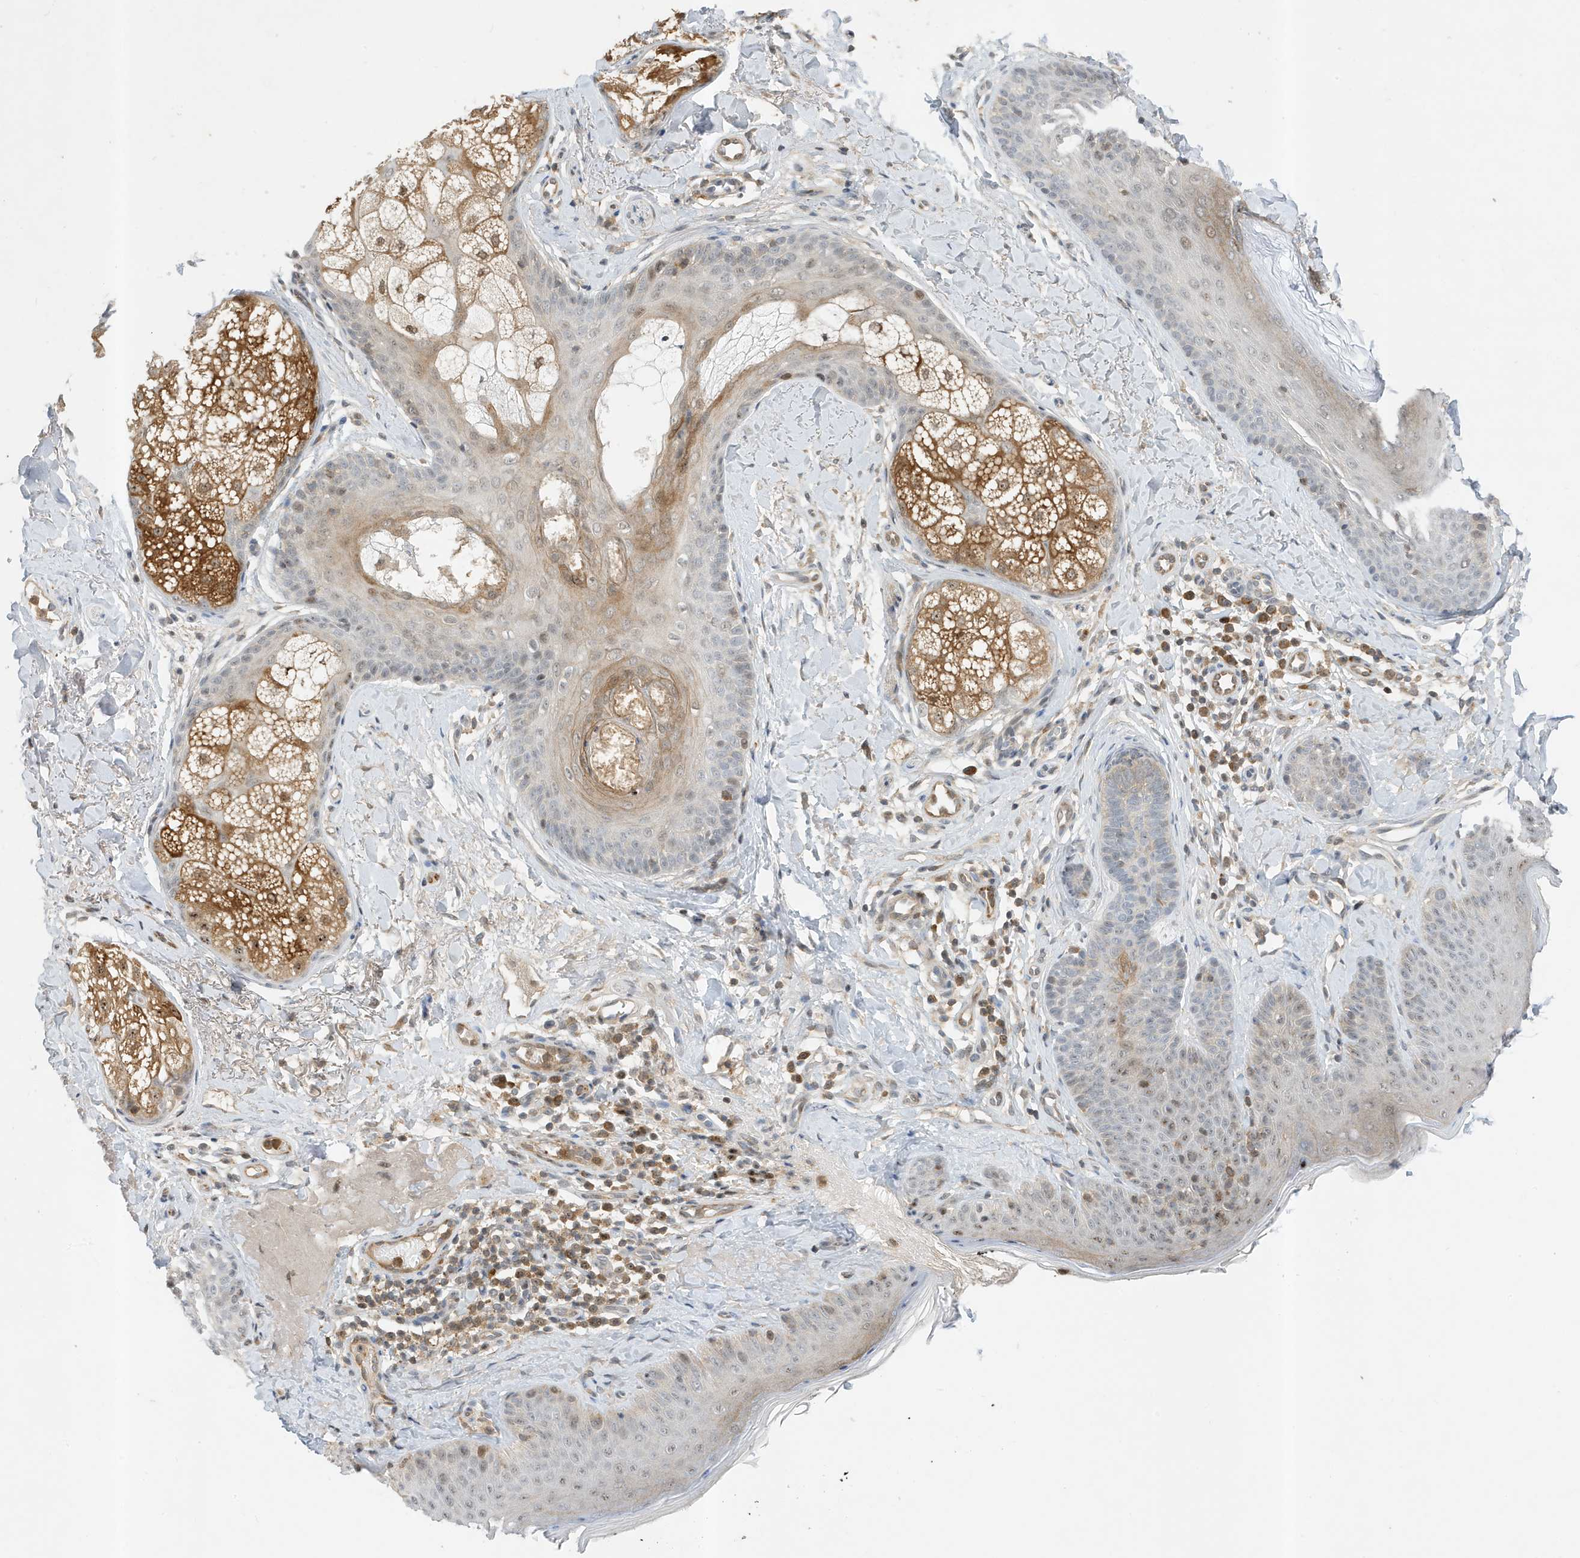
{"staining": {"intensity": "weak", "quantity": "25%-75%", "location": "cytoplasmic/membranous,nuclear"}, "tissue": "skin", "cell_type": "Fibroblasts", "image_type": "normal", "snomed": [{"axis": "morphology", "description": "Normal tissue, NOS"}, {"axis": "topography", "description": "Skin"}], "caption": "An image of skin stained for a protein shows weak cytoplasmic/membranous,nuclear brown staining in fibroblasts.", "gene": "MAST3", "patient": {"sex": "male", "age": 57}}